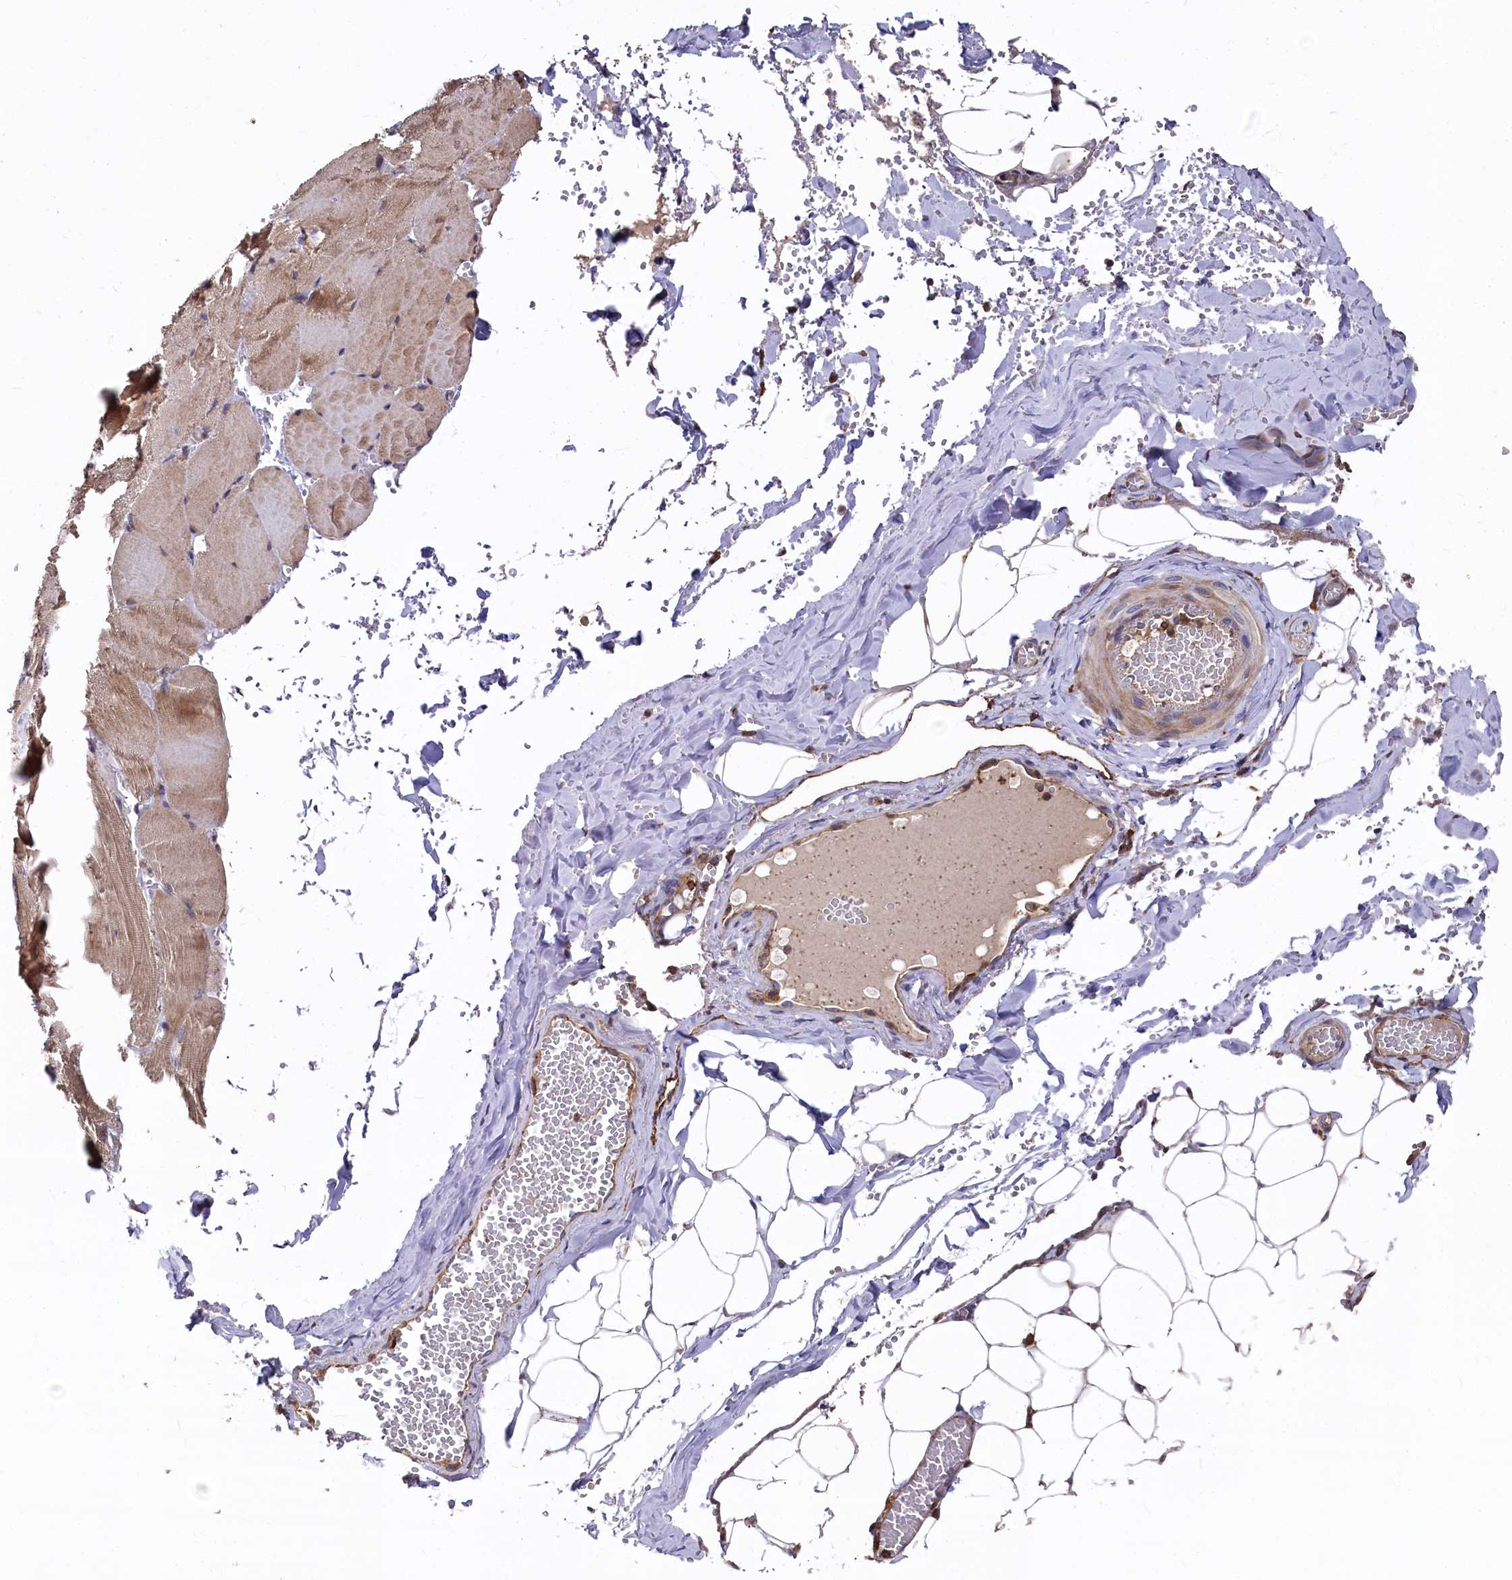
{"staining": {"intensity": "negative", "quantity": "none", "location": "none"}, "tissue": "adipose tissue", "cell_type": "Adipocytes", "image_type": "normal", "snomed": [{"axis": "morphology", "description": "Normal tissue, NOS"}, {"axis": "topography", "description": "Skeletal muscle"}, {"axis": "topography", "description": "Peripheral nerve tissue"}], "caption": "Immunohistochemistry (IHC) photomicrograph of normal adipose tissue: human adipose tissue stained with DAB (3,3'-diaminobenzidine) demonstrates no significant protein staining in adipocytes. (DAB IHC, high magnification).", "gene": "PLEKHO2", "patient": {"sex": "female", "age": 55}}